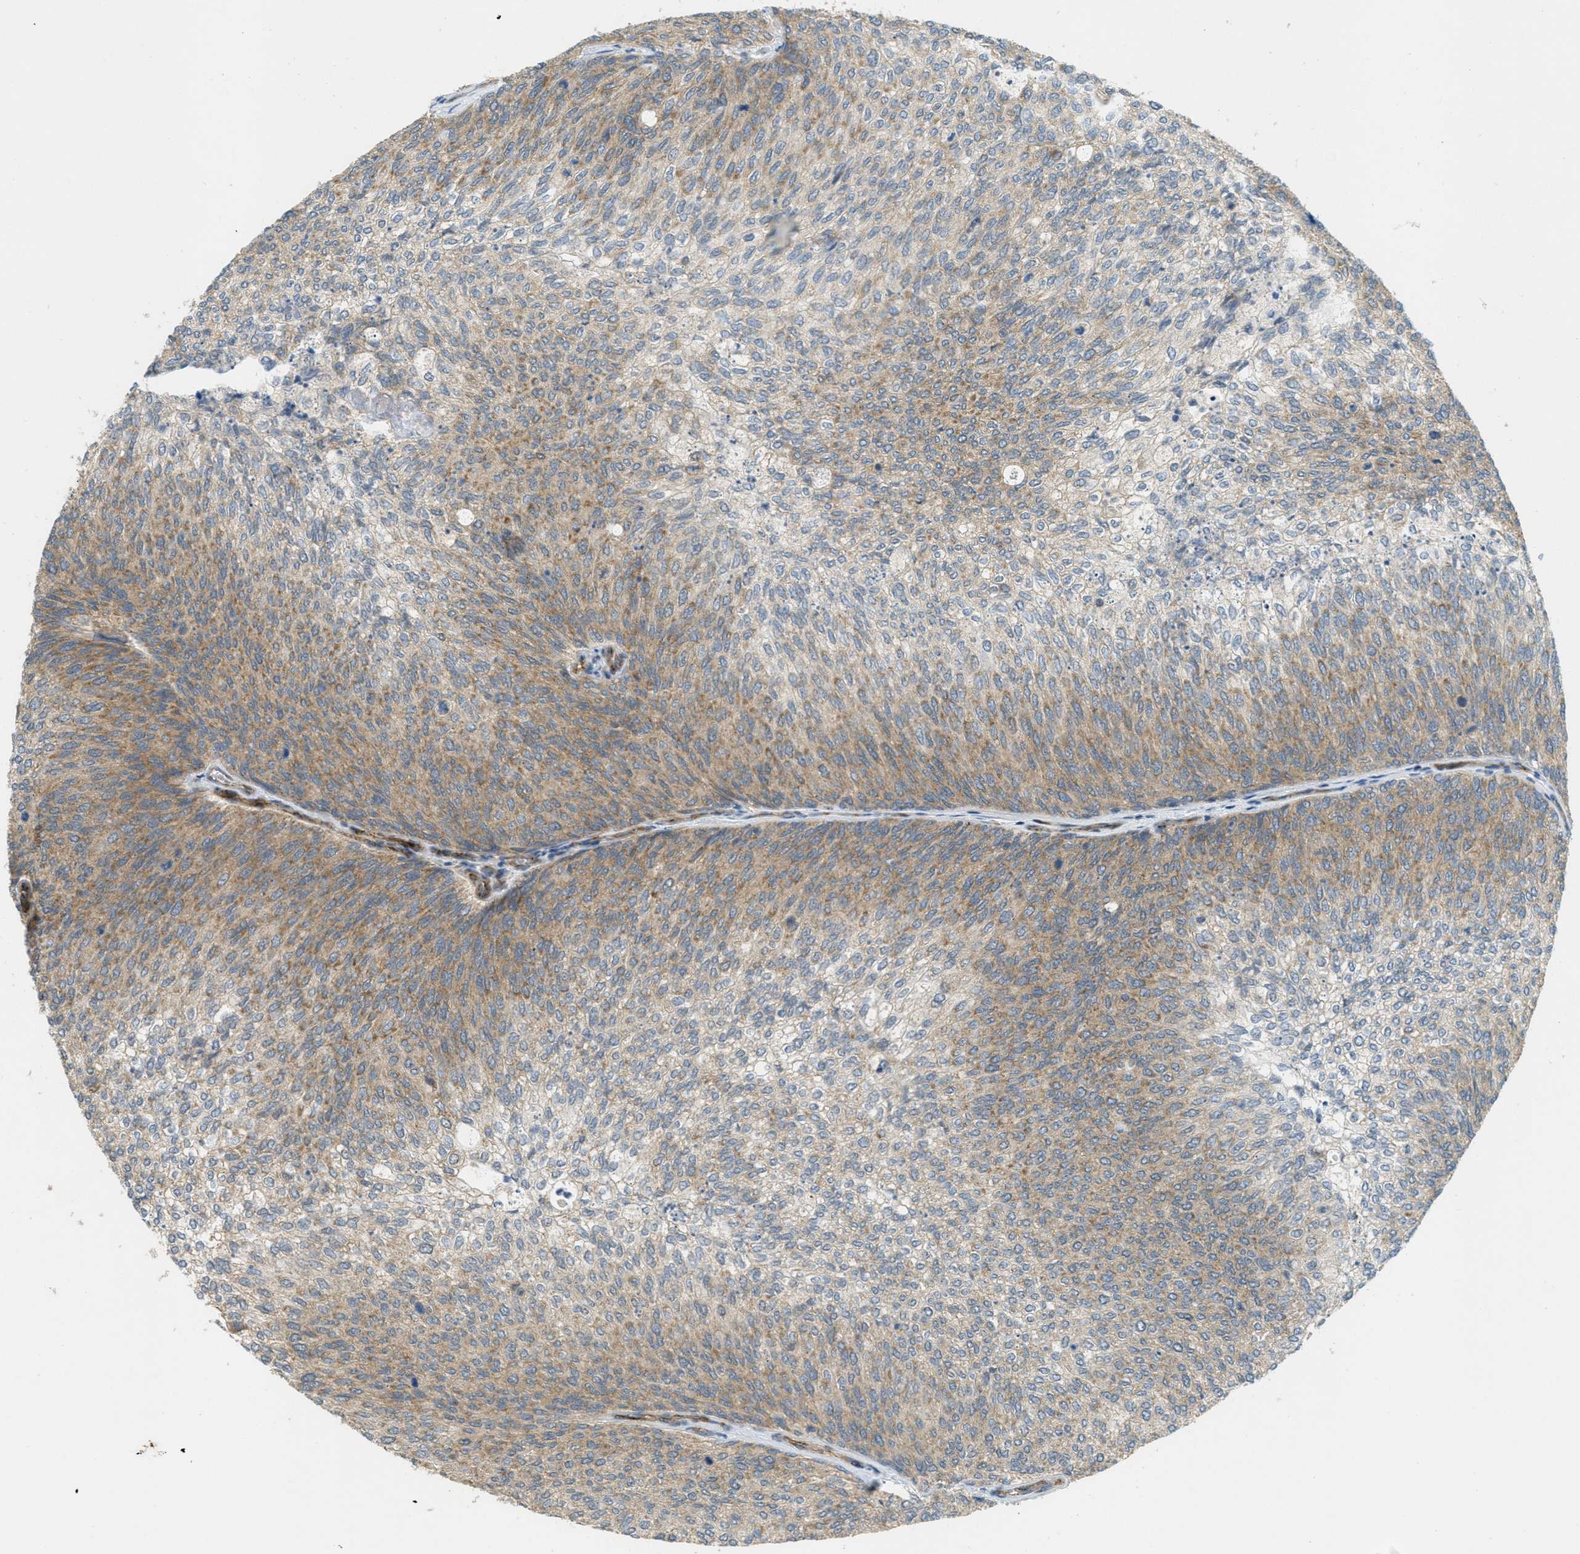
{"staining": {"intensity": "moderate", "quantity": "25%-75%", "location": "cytoplasmic/membranous"}, "tissue": "urothelial cancer", "cell_type": "Tumor cells", "image_type": "cancer", "snomed": [{"axis": "morphology", "description": "Urothelial carcinoma, Low grade"}, {"axis": "topography", "description": "Urinary bladder"}], "caption": "Immunohistochemistry (IHC) image of human urothelial carcinoma (low-grade) stained for a protein (brown), which exhibits medium levels of moderate cytoplasmic/membranous positivity in about 25%-75% of tumor cells.", "gene": "JCAD", "patient": {"sex": "female", "age": 79}}